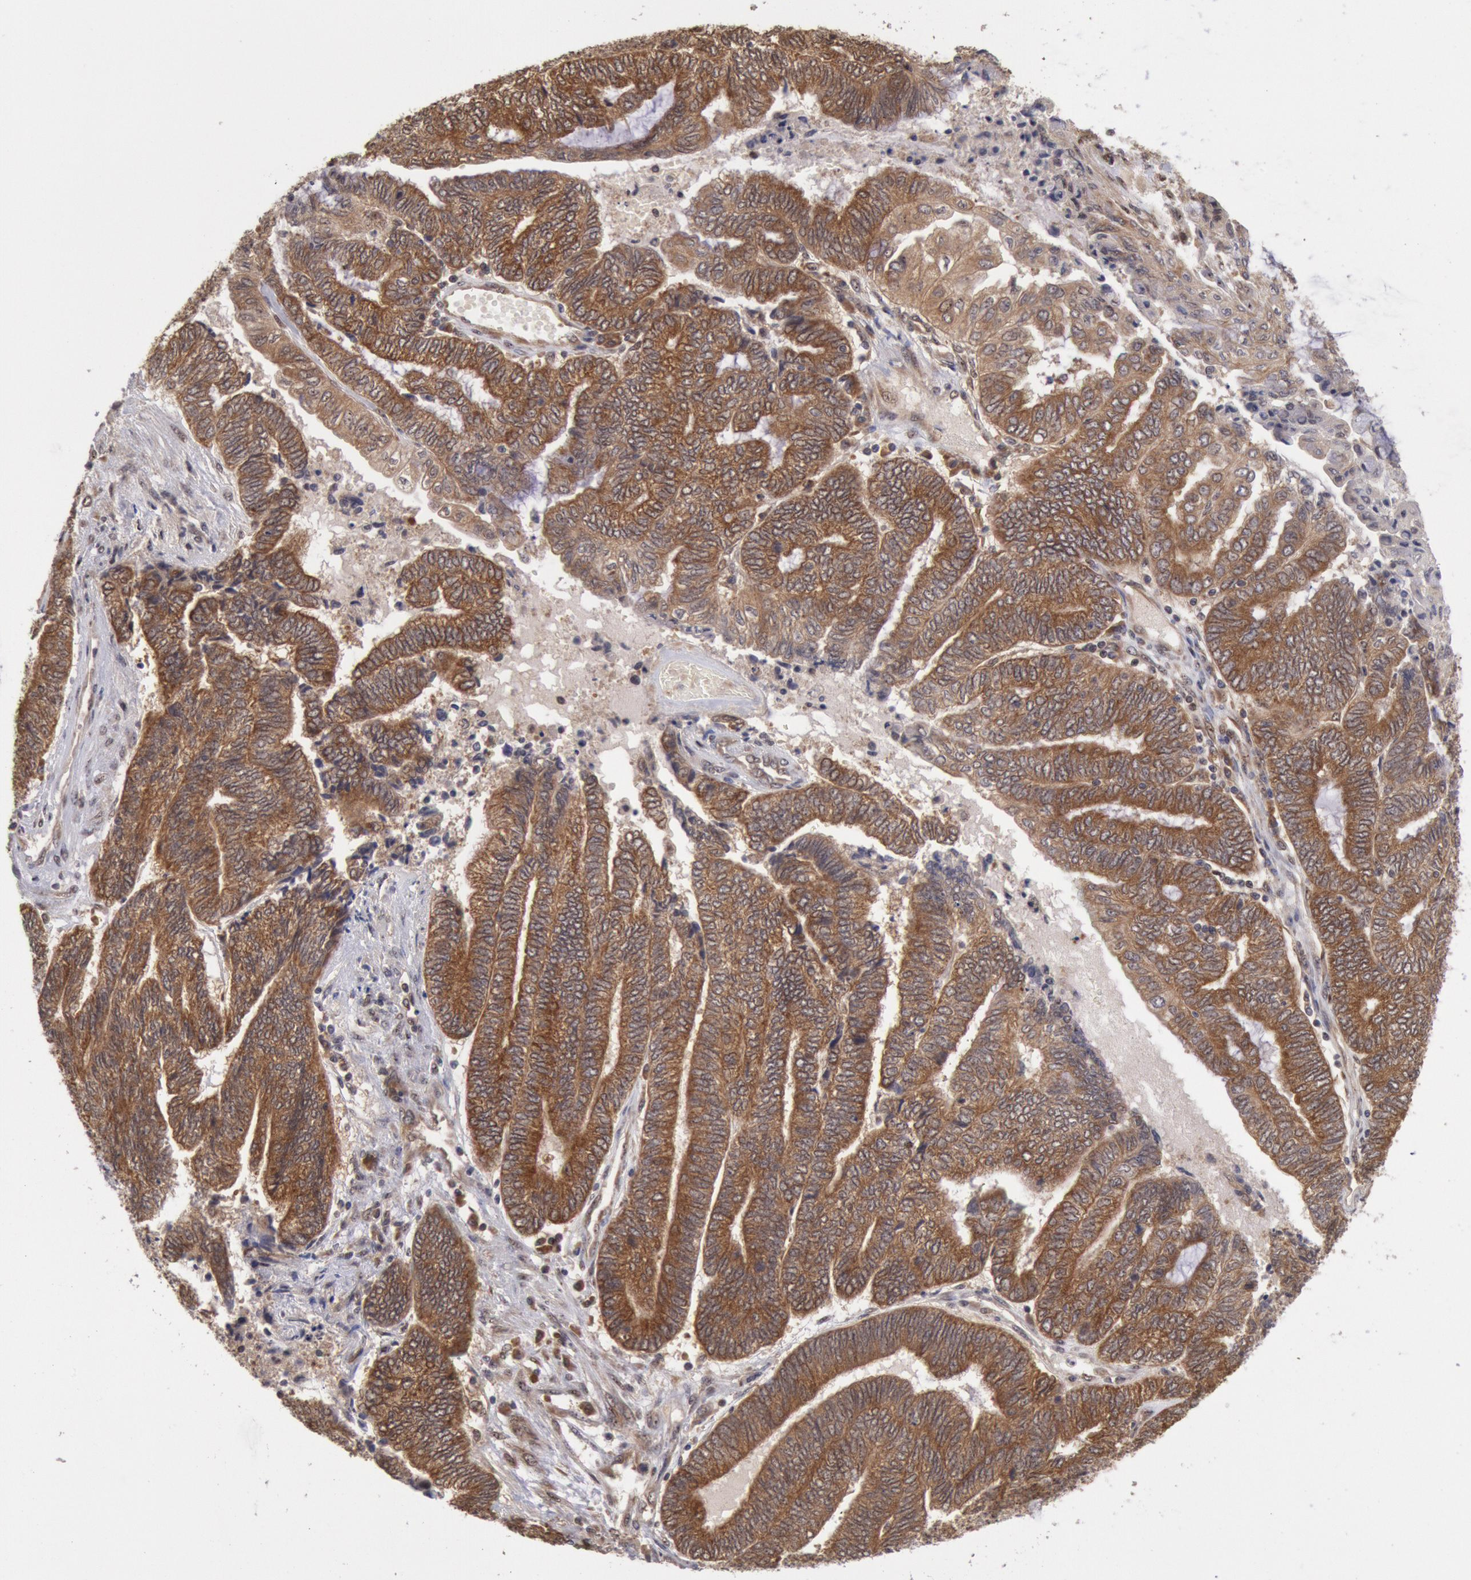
{"staining": {"intensity": "strong", "quantity": ">75%", "location": "cytoplasmic/membranous"}, "tissue": "endometrial cancer", "cell_type": "Tumor cells", "image_type": "cancer", "snomed": [{"axis": "morphology", "description": "Adenocarcinoma, NOS"}, {"axis": "topography", "description": "Uterus"}, {"axis": "topography", "description": "Endometrium"}], "caption": "DAB (3,3'-diaminobenzidine) immunohistochemical staining of endometrial adenocarcinoma shows strong cytoplasmic/membranous protein staining in about >75% of tumor cells. (brown staining indicates protein expression, while blue staining denotes nuclei).", "gene": "STX17", "patient": {"sex": "female", "age": 70}}